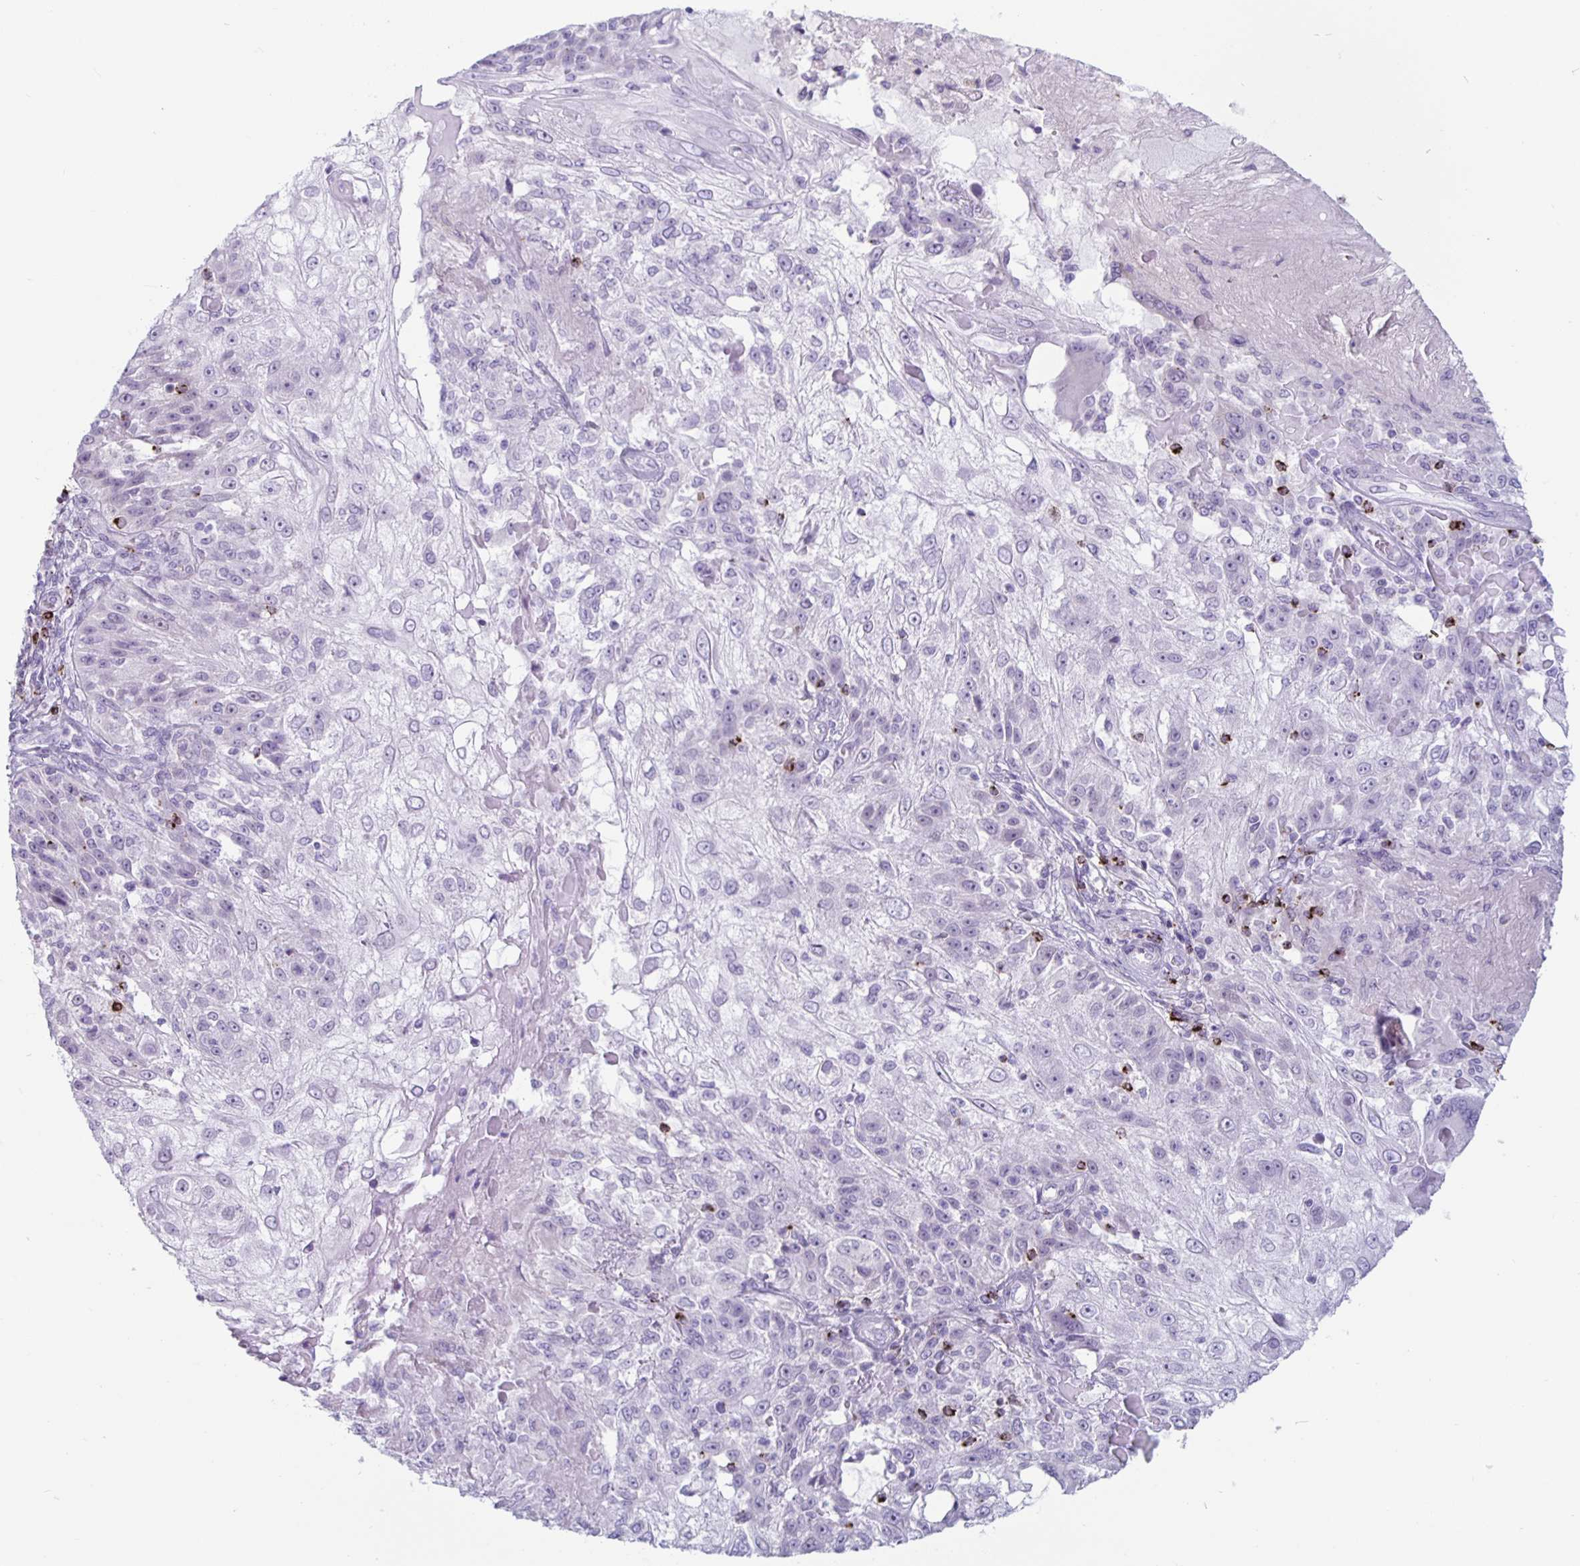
{"staining": {"intensity": "negative", "quantity": "none", "location": "none"}, "tissue": "skin cancer", "cell_type": "Tumor cells", "image_type": "cancer", "snomed": [{"axis": "morphology", "description": "Normal tissue, NOS"}, {"axis": "morphology", "description": "Squamous cell carcinoma, NOS"}, {"axis": "topography", "description": "Skin"}], "caption": "Tumor cells are negative for brown protein staining in skin cancer.", "gene": "GZMK", "patient": {"sex": "female", "age": 83}}